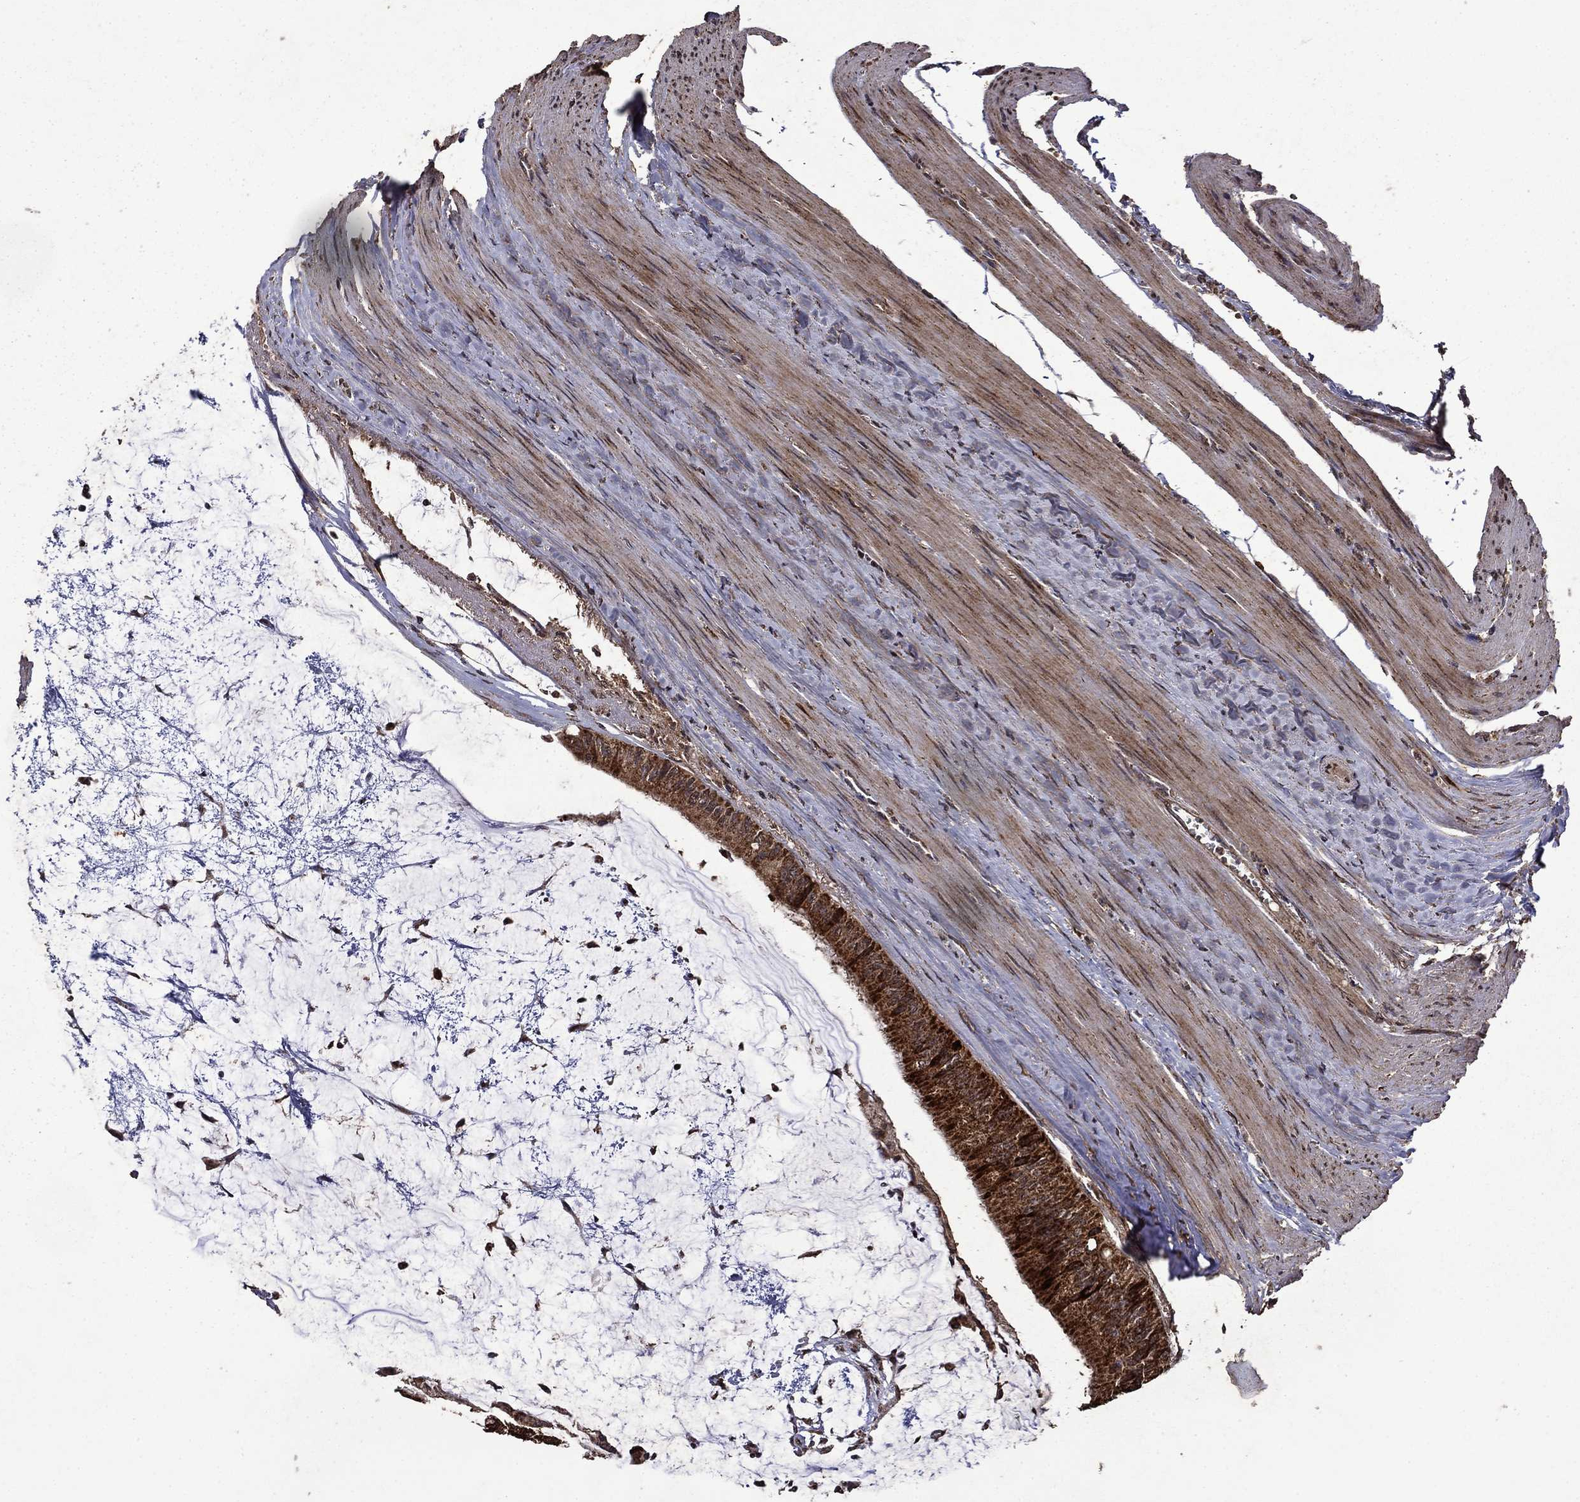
{"staining": {"intensity": "strong", "quantity": ">75%", "location": "cytoplasmic/membranous"}, "tissue": "colorectal cancer", "cell_type": "Tumor cells", "image_type": "cancer", "snomed": [{"axis": "morphology", "description": "Normal tissue, NOS"}, {"axis": "morphology", "description": "Adenocarcinoma, NOS"}, {"axis": "topography", "description": "Colon"}], "caption": "This image demonstrates IHC staining of human colorectal cancer, with high strong cytoplasmic/membranous expression in approximately >75% of tumor cells.", "gene": "ITM2B", "patient": {"sex": "male", "age": 65}}